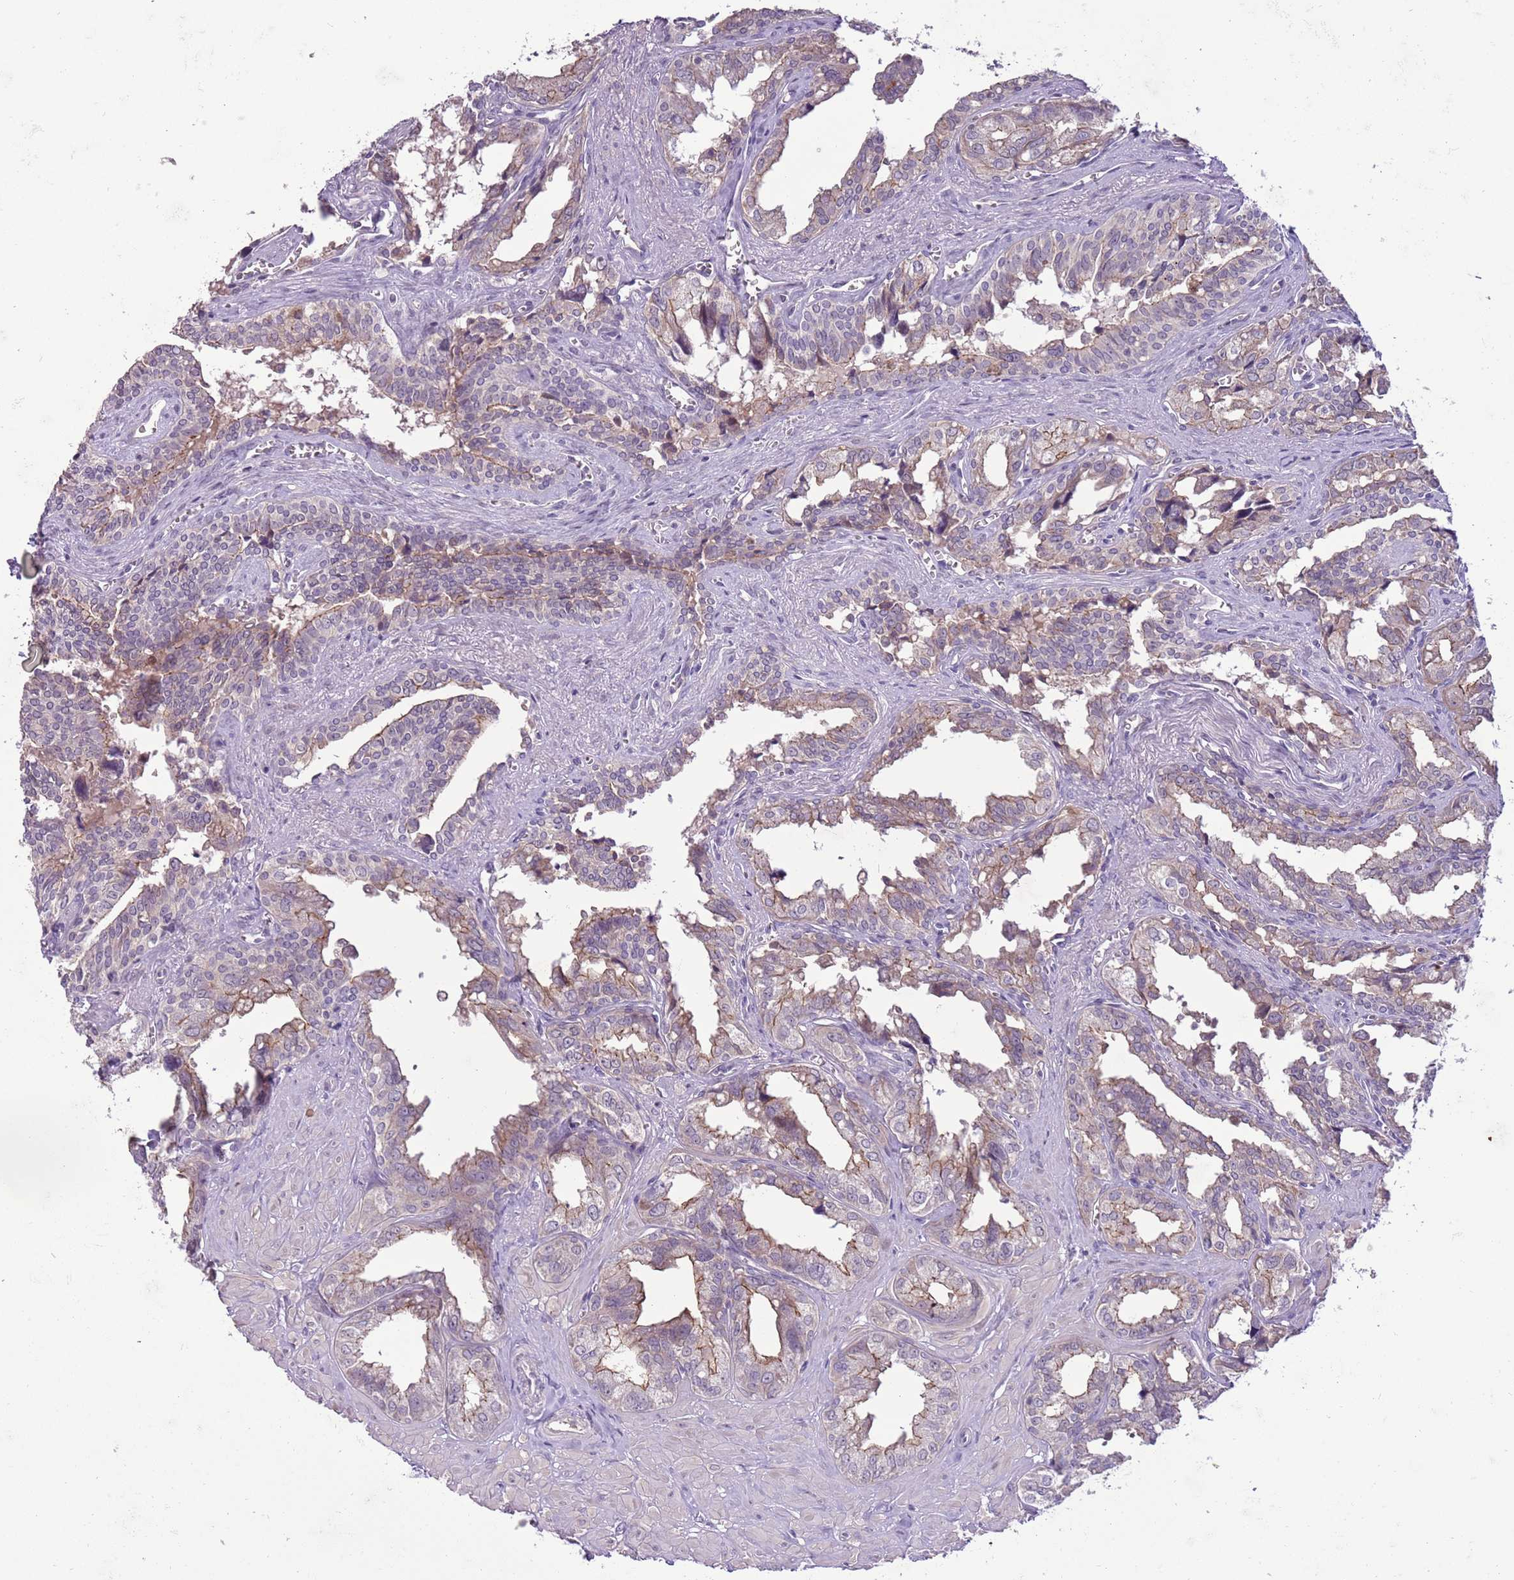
{"staining": {"intensity": "moderate", "quantity": "25%-75%", "location": "cytoplasmic/membranous"}, "tissue": "seminal vesicle", "cell_type": "Glandular cells", "image_type": "normal", "snomed": [{"axis": "morphology", "description": "Normal tissue, NOS"}, {"axis": "topography", "description": "Seminal veicle"}], "caption": "Immunohistochemistry micrograph of unremarkable seminal vesicle stained for a protein (brown), which exhibits medium levels of moderate cytoplasmic/membranous expression in approximately 25%-75% of glandular cells.", "gene": "SHROOM3", "patient": {"sex": "male", "age": 67}}